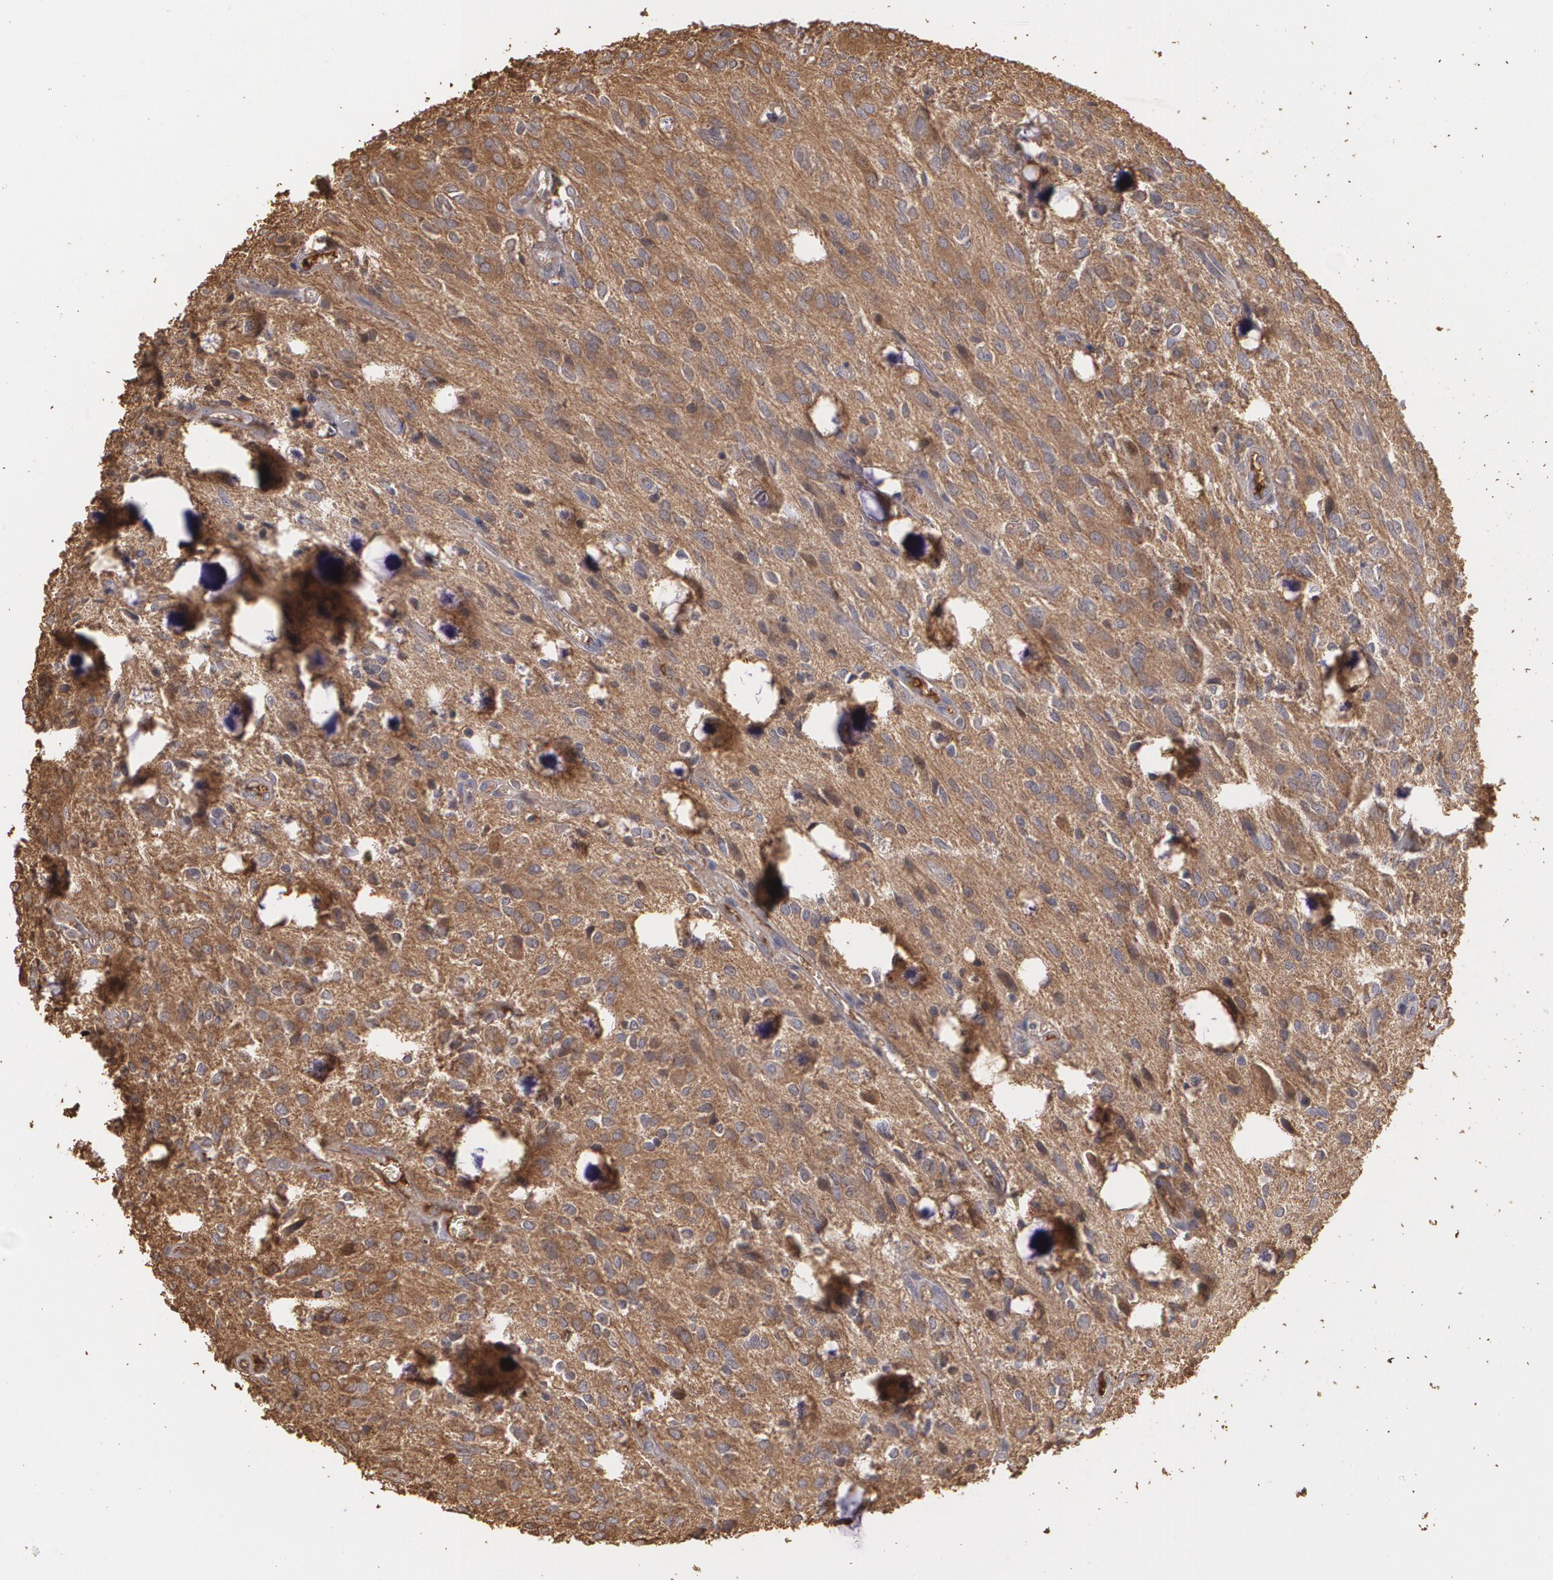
{"staining": {"intensity": "weak", "quantity": ">75%", "location": "cytoplasmic/membranous"}, "tissue": "glioma", "cell_type": "Tumor cells", "image_type": "cancer", "snomed": [{"axis": "morphology", "description": "Glioma, malignant, Low grade"}, {"axis": "topography", "description": "Brain"}], "caption": "Protein expression analysis of human glioma reveals weak cytoplasmic/membranous staining in approximately >75% of tumor cells.", "gene": "PON1", "patient": {"sex": "female", "age": 15}}